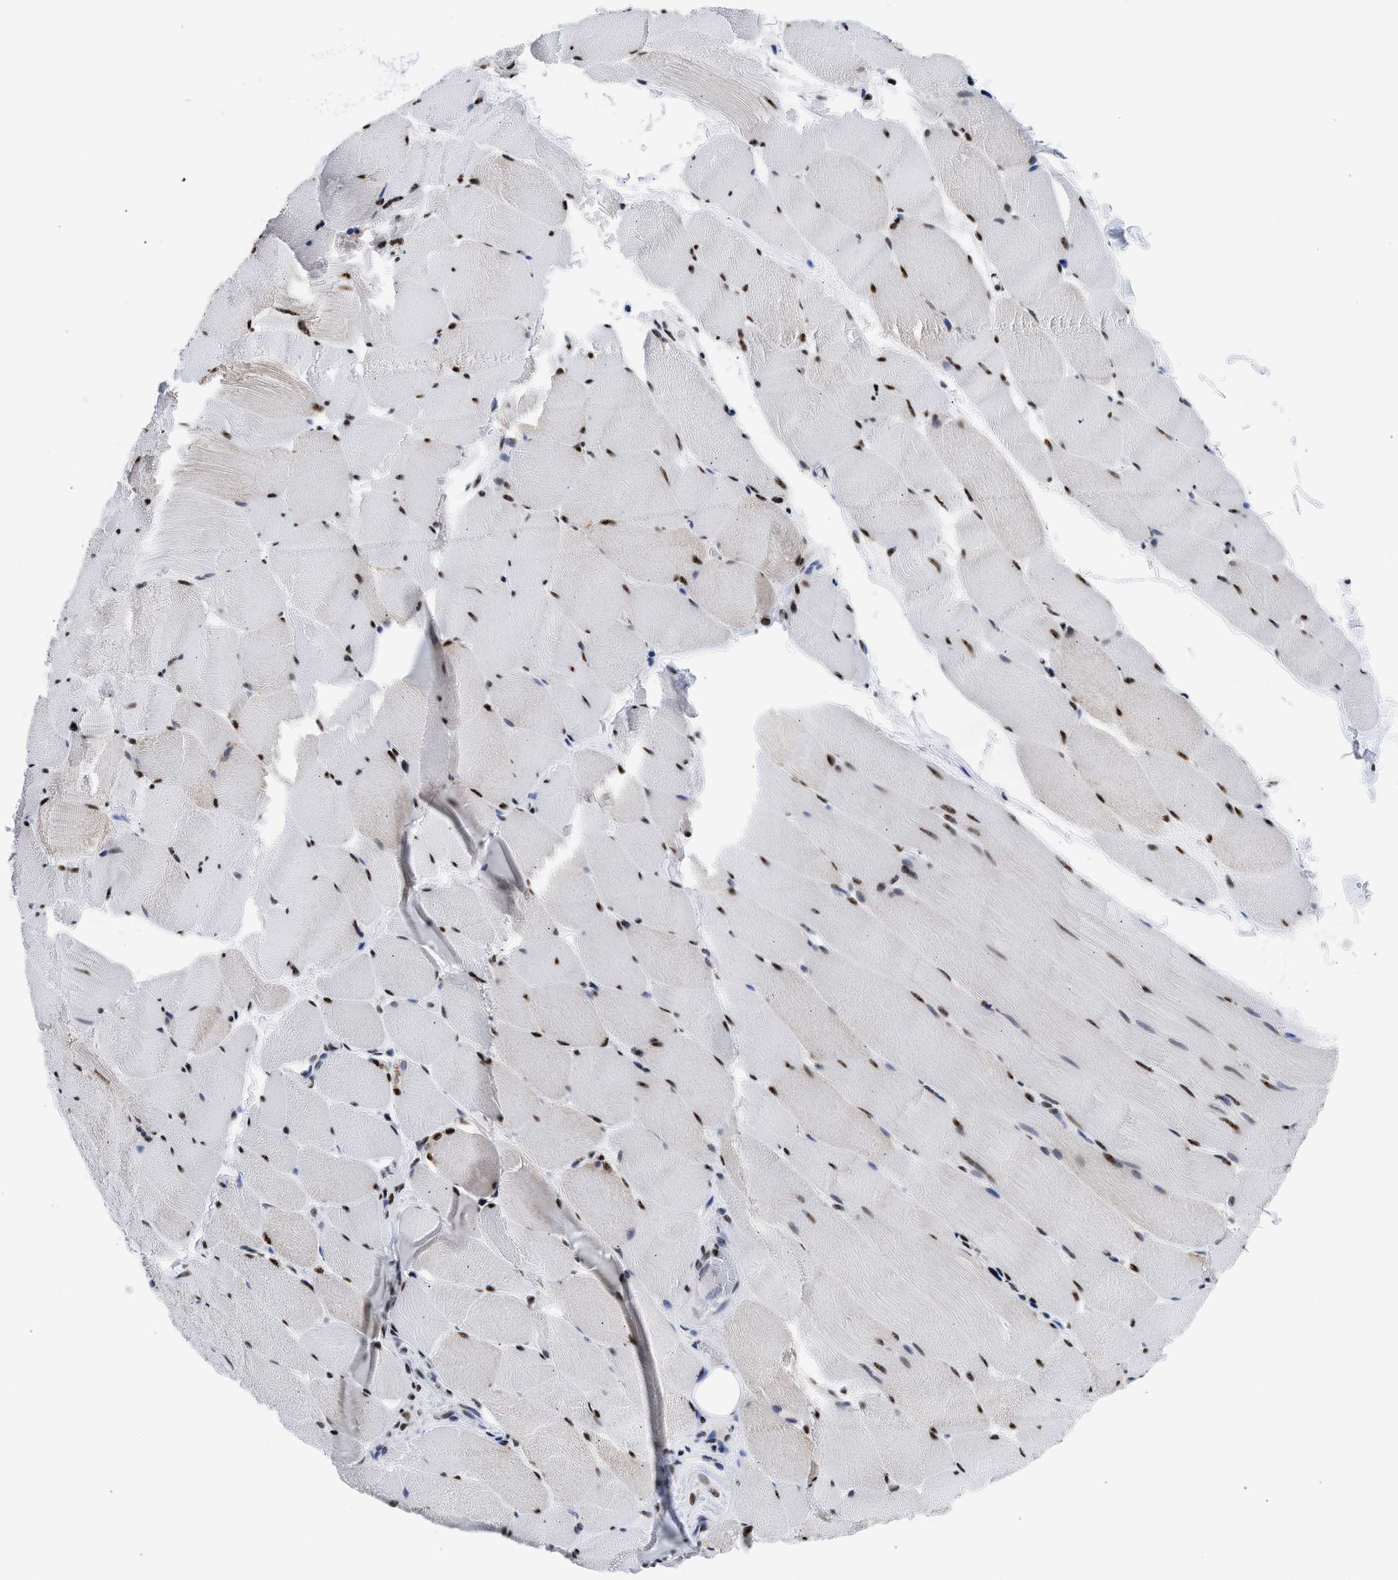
{"staining": {"intensity": "moderate", "quantity": ">75%", "location": "nuclear"}, "tissue": "skeletal muscle", "cell_type": "Myocytes", "image_type": "normal", "snomed": [{"axis": "morphology", "description": "Normal tissue, NOS"}, {"axis": "topography", "description": "Skeletal muscle"}], "caption": "This is a photomicrograph of immunohistochemistry (IHC) staining of normal skeletal muscle, which shows moderate staining in the nuclear of myocytes.", "gene": "RBM8A", "patient": {"sex": "male", "age": 62}}